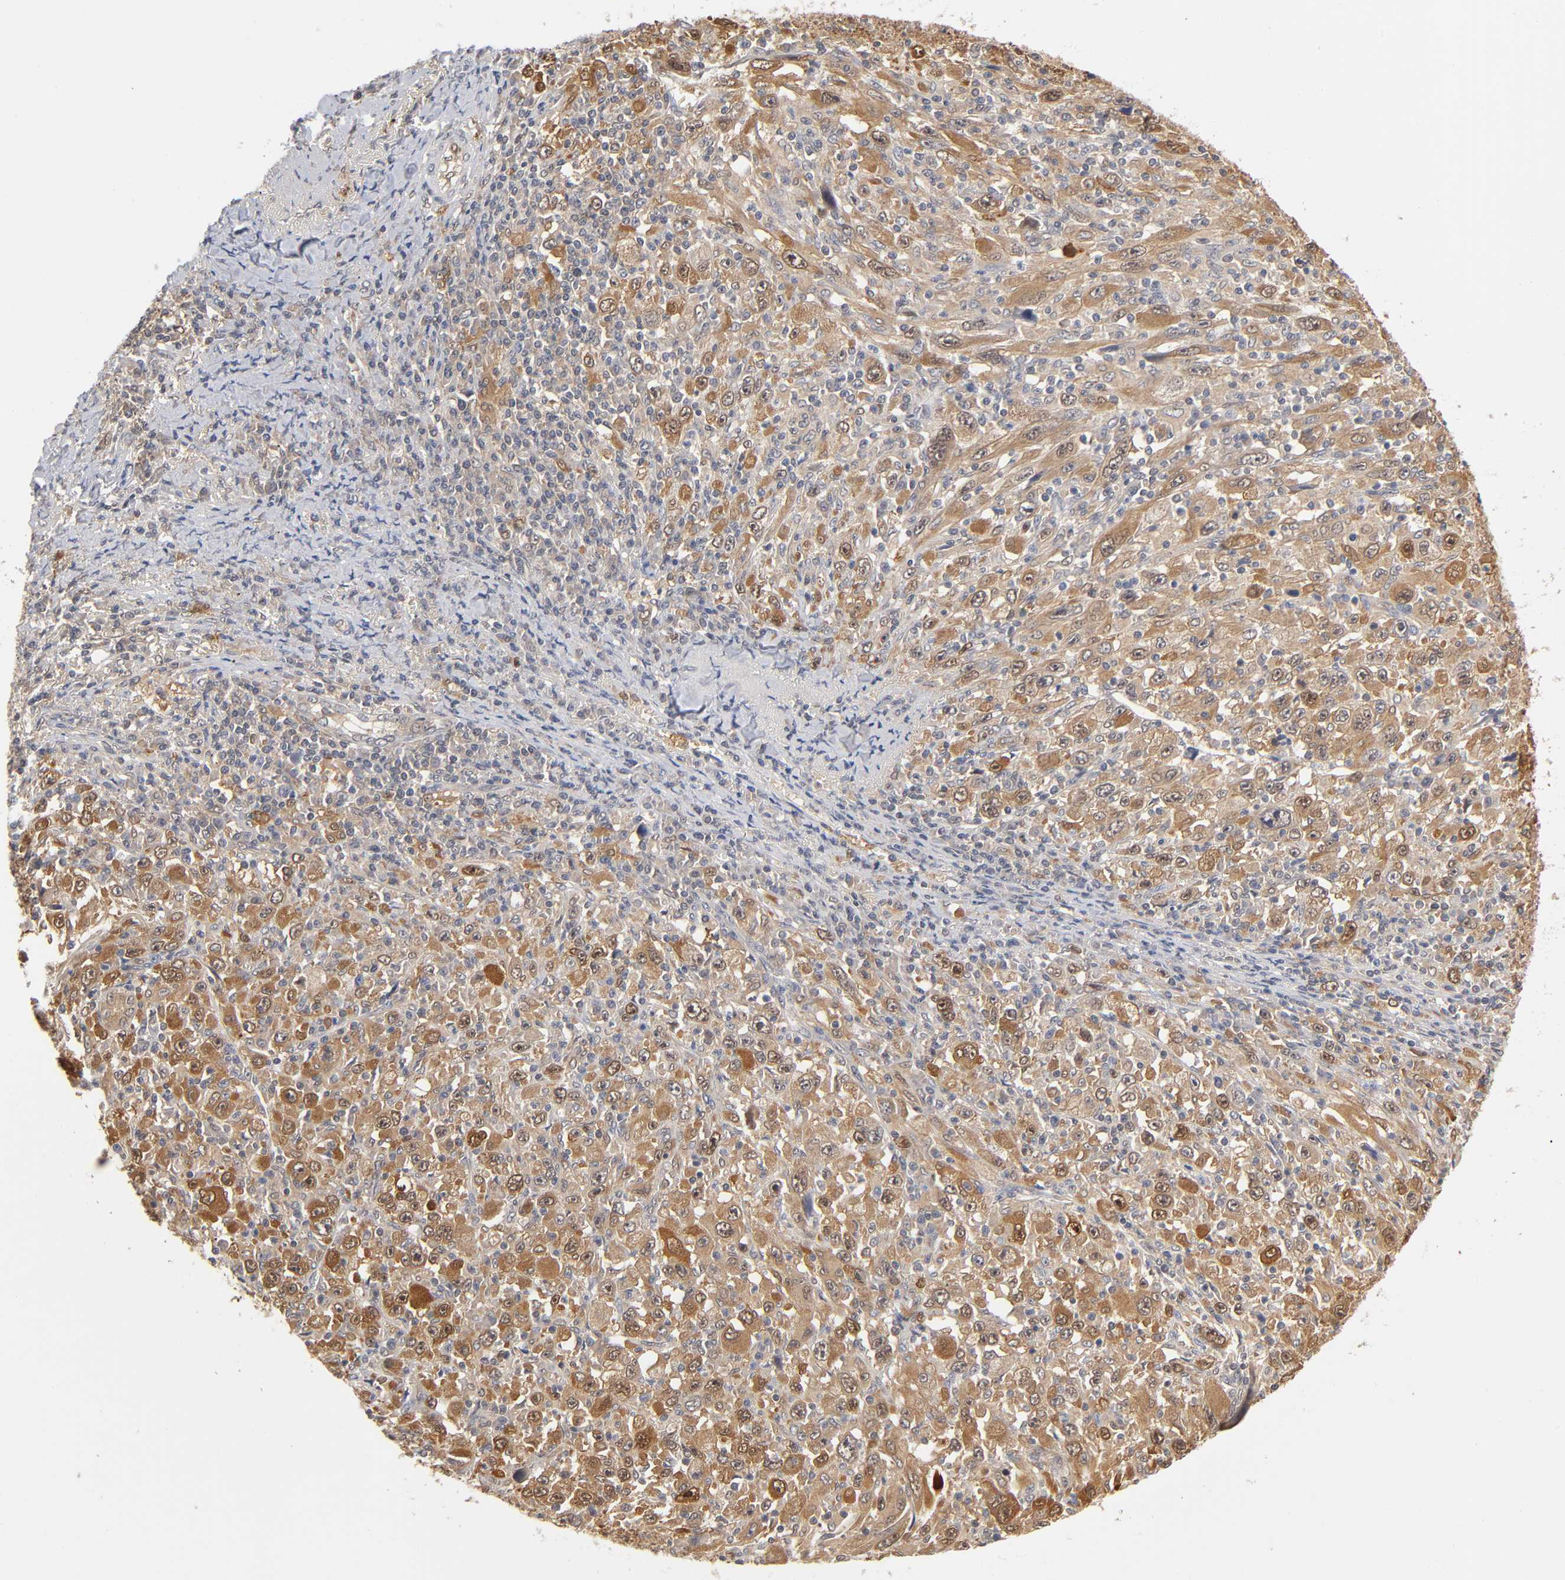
{"staining": {"intensity": "strong", "quantity": ">75%", "location": "cytoplasmic/membranous"}, "tissue": "melanoma", "cell_type": "Tumor cells", "image_type": "cancer", "snomed": [{"axis": "morphology", "description": "Malignant melanoma, Metastatic site"}, {"axis": "topography", "description": "Skin"}], "caption": "The photomicrograph demonstrates staining of malignant melanoma (metastatic site), revealing strong cytoplasmic/membranous protein expression (brown color) within tumor cells.", "gene": "DFFB", "patient": {"sex": "female", "age": 56}}